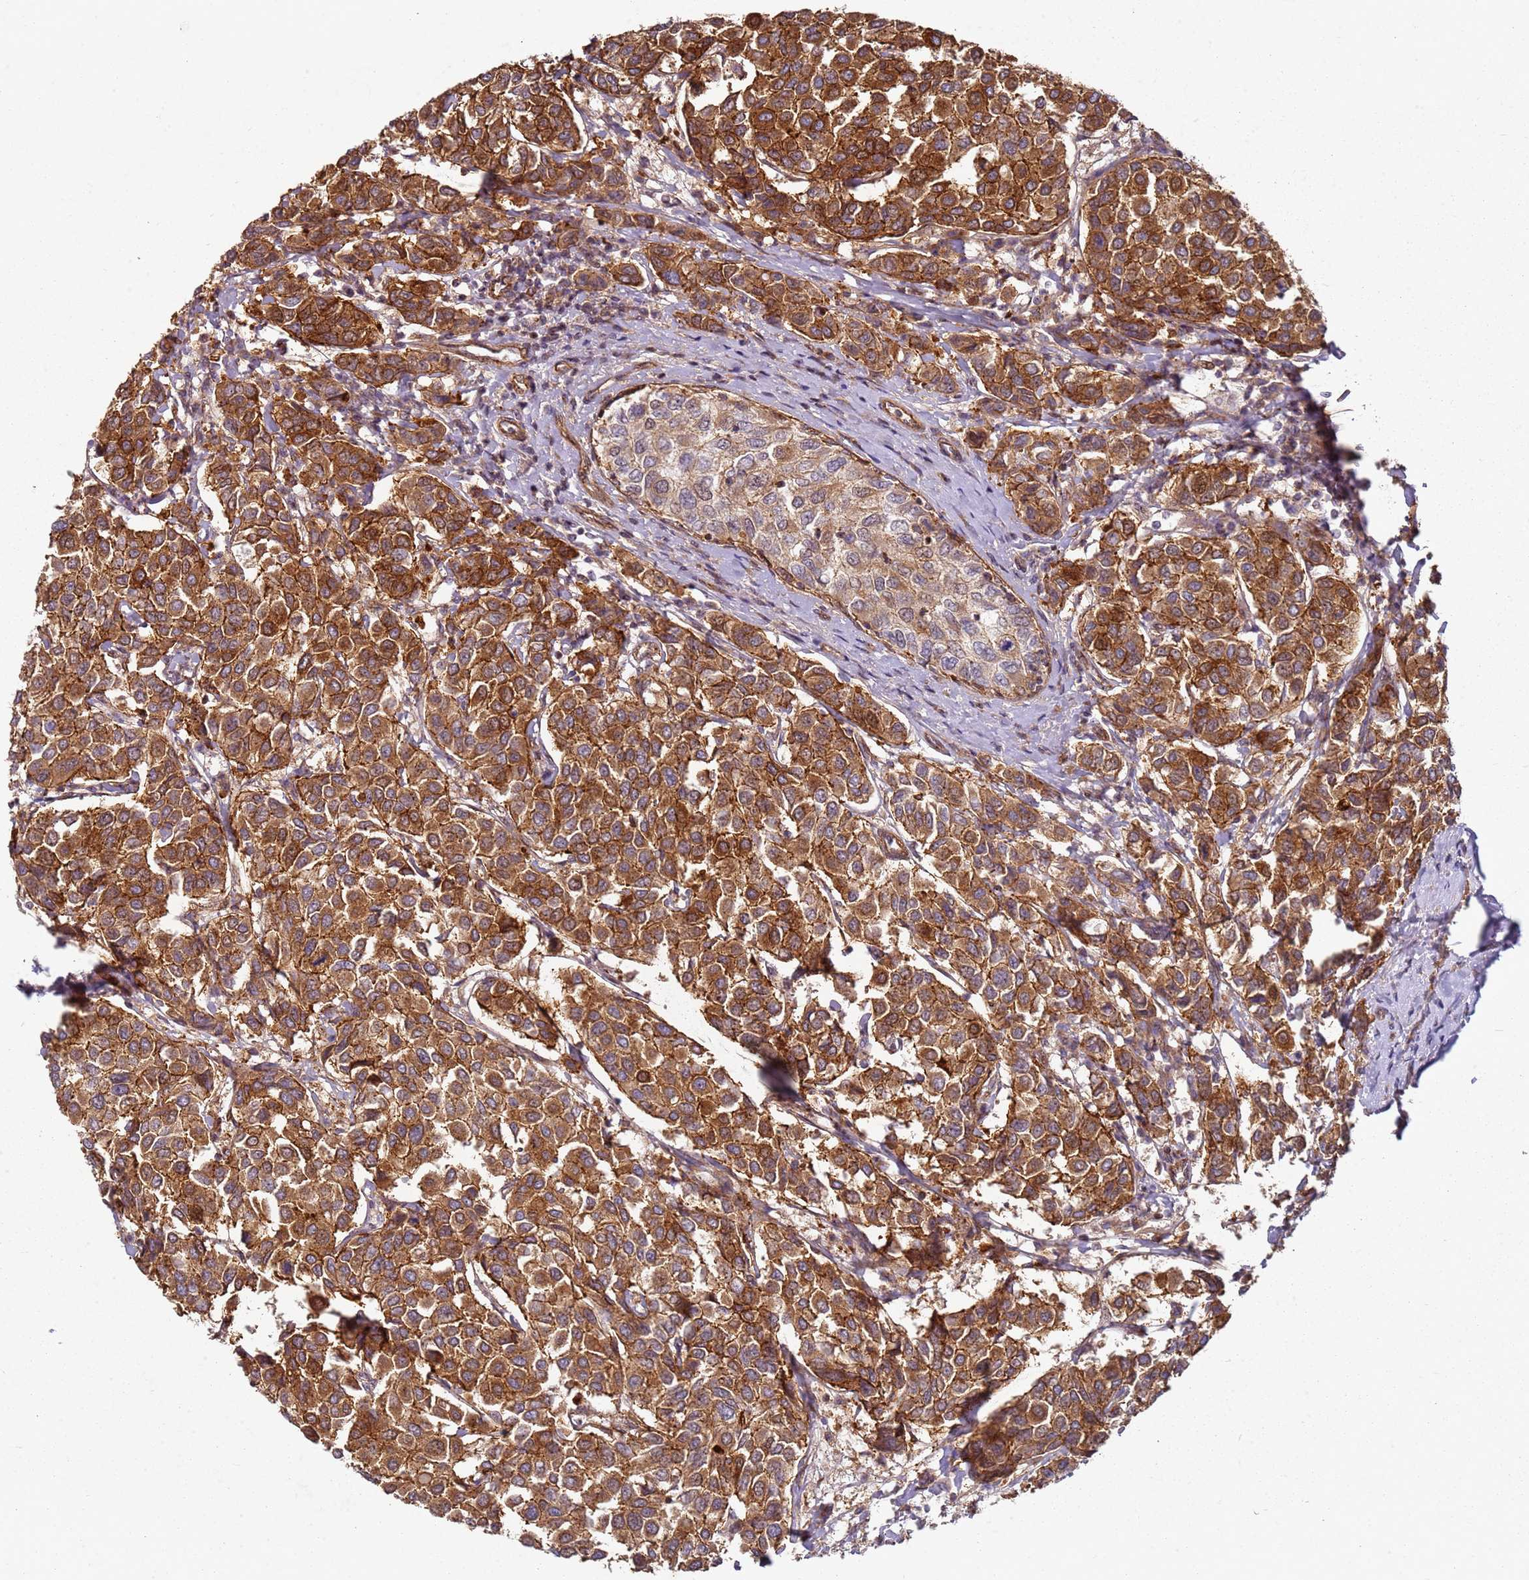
{"staining": {"intensity": "strong", "quantity": ">75%", "location": "cytoplasmic/membranous,nuclear"}, "tissue": "breast cancer", "cell_type": "Tumor cells", "image_type": "cancer", "snomed": [{"axis": "morphology", "description": "Duct carcinoma"}, {"axis": "topography", "description": "Breast"}], "caption": "A high amount of strong cytoplasmic/membranous and nuclear expression is identified in approximately >75% of tumor cells in breast cancer tissue. (brown staining indicates protein expression, while blue staining denotes nuclei).", "gene": "C2CD4B", "patient": {"sex": "female", "age": 55}}